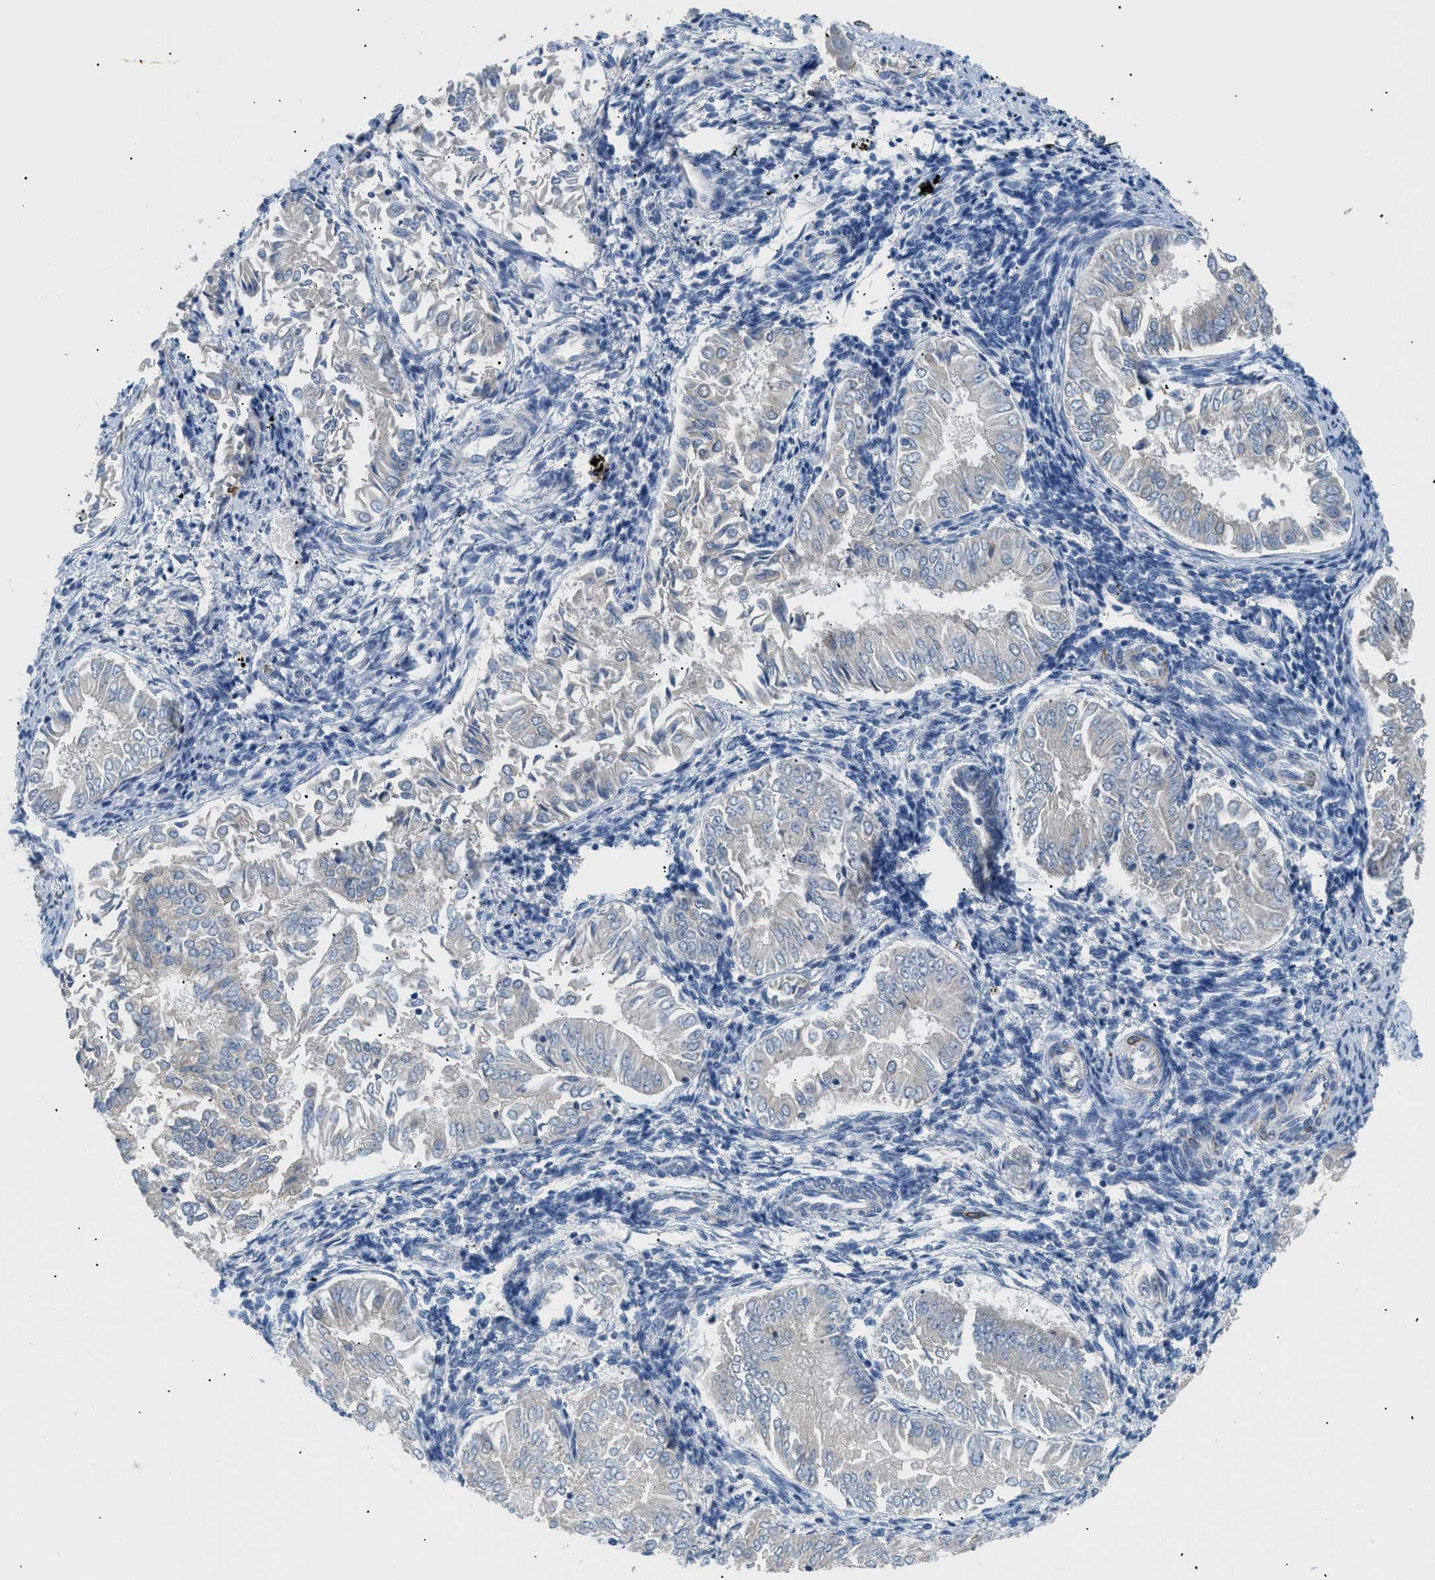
{"staining": {"intensity": "negative", "quantity": "none", "location": "none"}, "tissue": "endometrial cancer", "cell_type": "Tumor cells", "image_type": "cancer", "snomed": [{"axis": "morphology", "description": "Adenocarcinoma, NOS"}, {"axis": "topography", "description": "Endometrium"}], "caption": "Immunohistochemistry of human endometrial cancer (adenocarcinoma) shows no positivity in tumor cells.", "gene": "ICA1", "patient": {"sex": "female", "age": 53}}